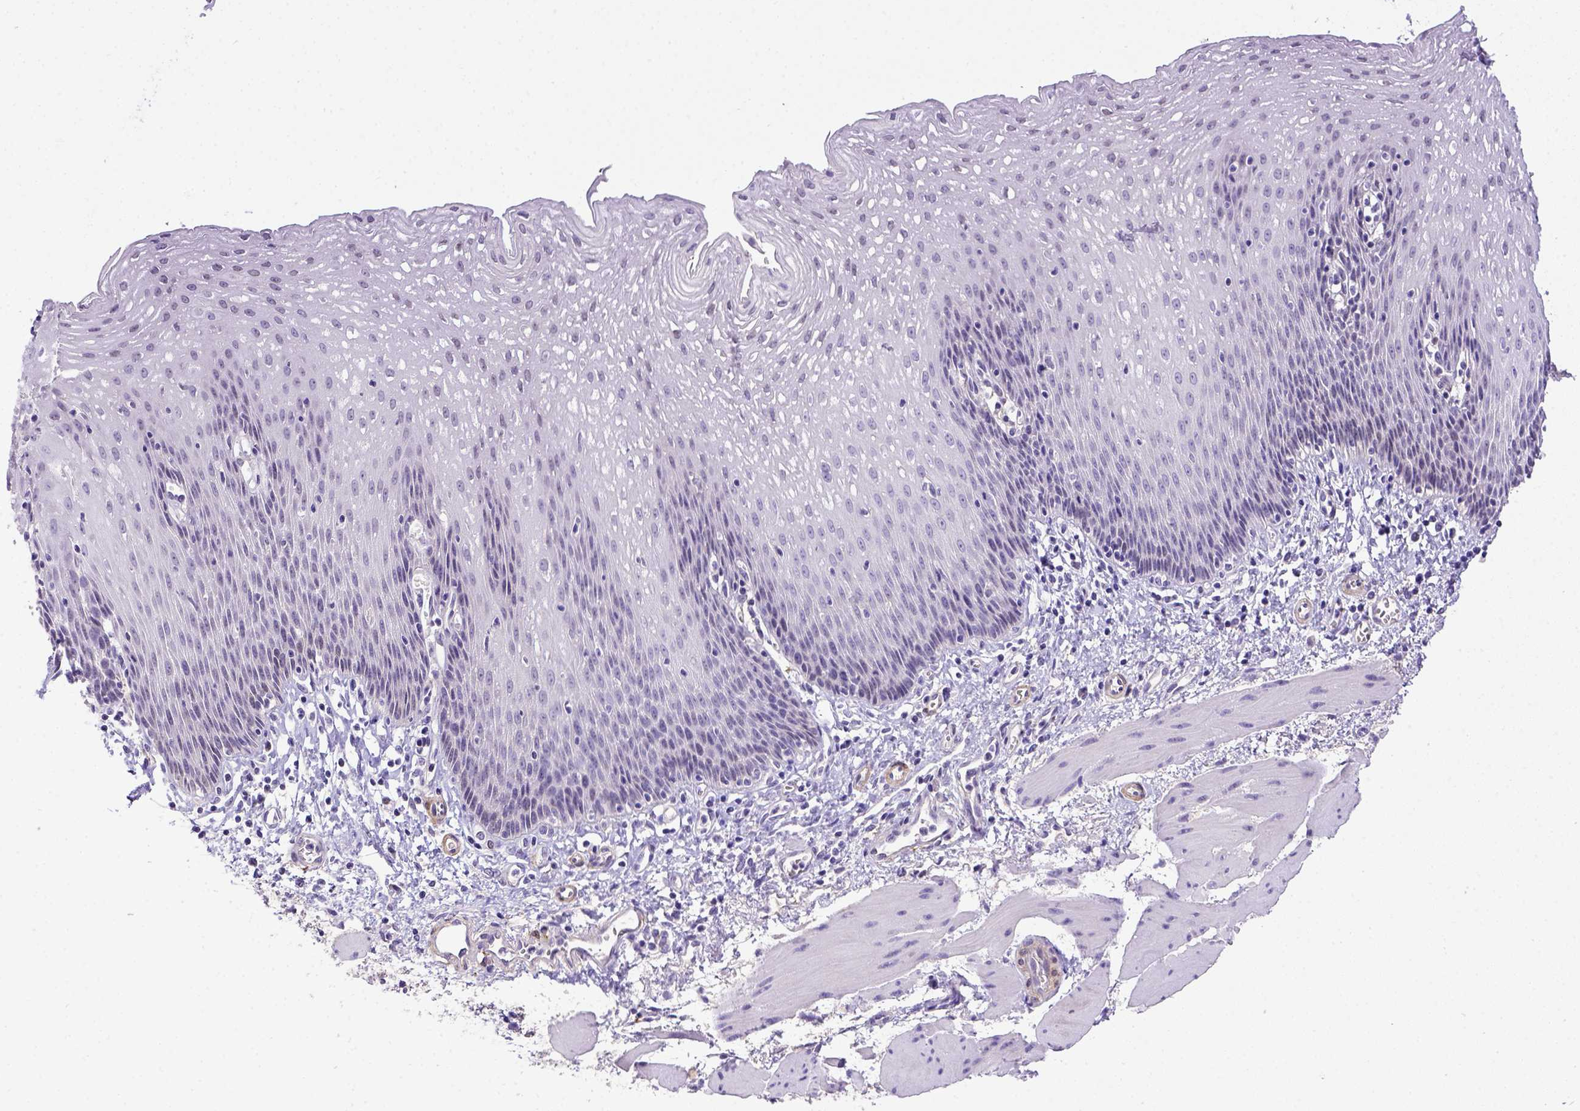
{"staining": {"intensity": "moderate", "quantity": "<25%", "location": "cytoplasmic/membranous"}, "tissue": "esophagus", "cell_type": "Squamous epithelial cells", "image_type": "normal", "snomed": [{"axis": "morphology", "description": "Normal tissue, NOS"}, {"axis": "topography", "description": "Esophagus"}], "caption": "Immunohistochemical staining of benign human esophagus demonstrates low levels of moderate cytoplasmic/membranous expression in about <25% of squamous epithelial cells. (DAB (3,3'-diaminobenzidine) = brown stain, brightfield microscopy at high magnification).", "gene": "BTN1A1", "patient": {"sex": "female", "age": 64}}